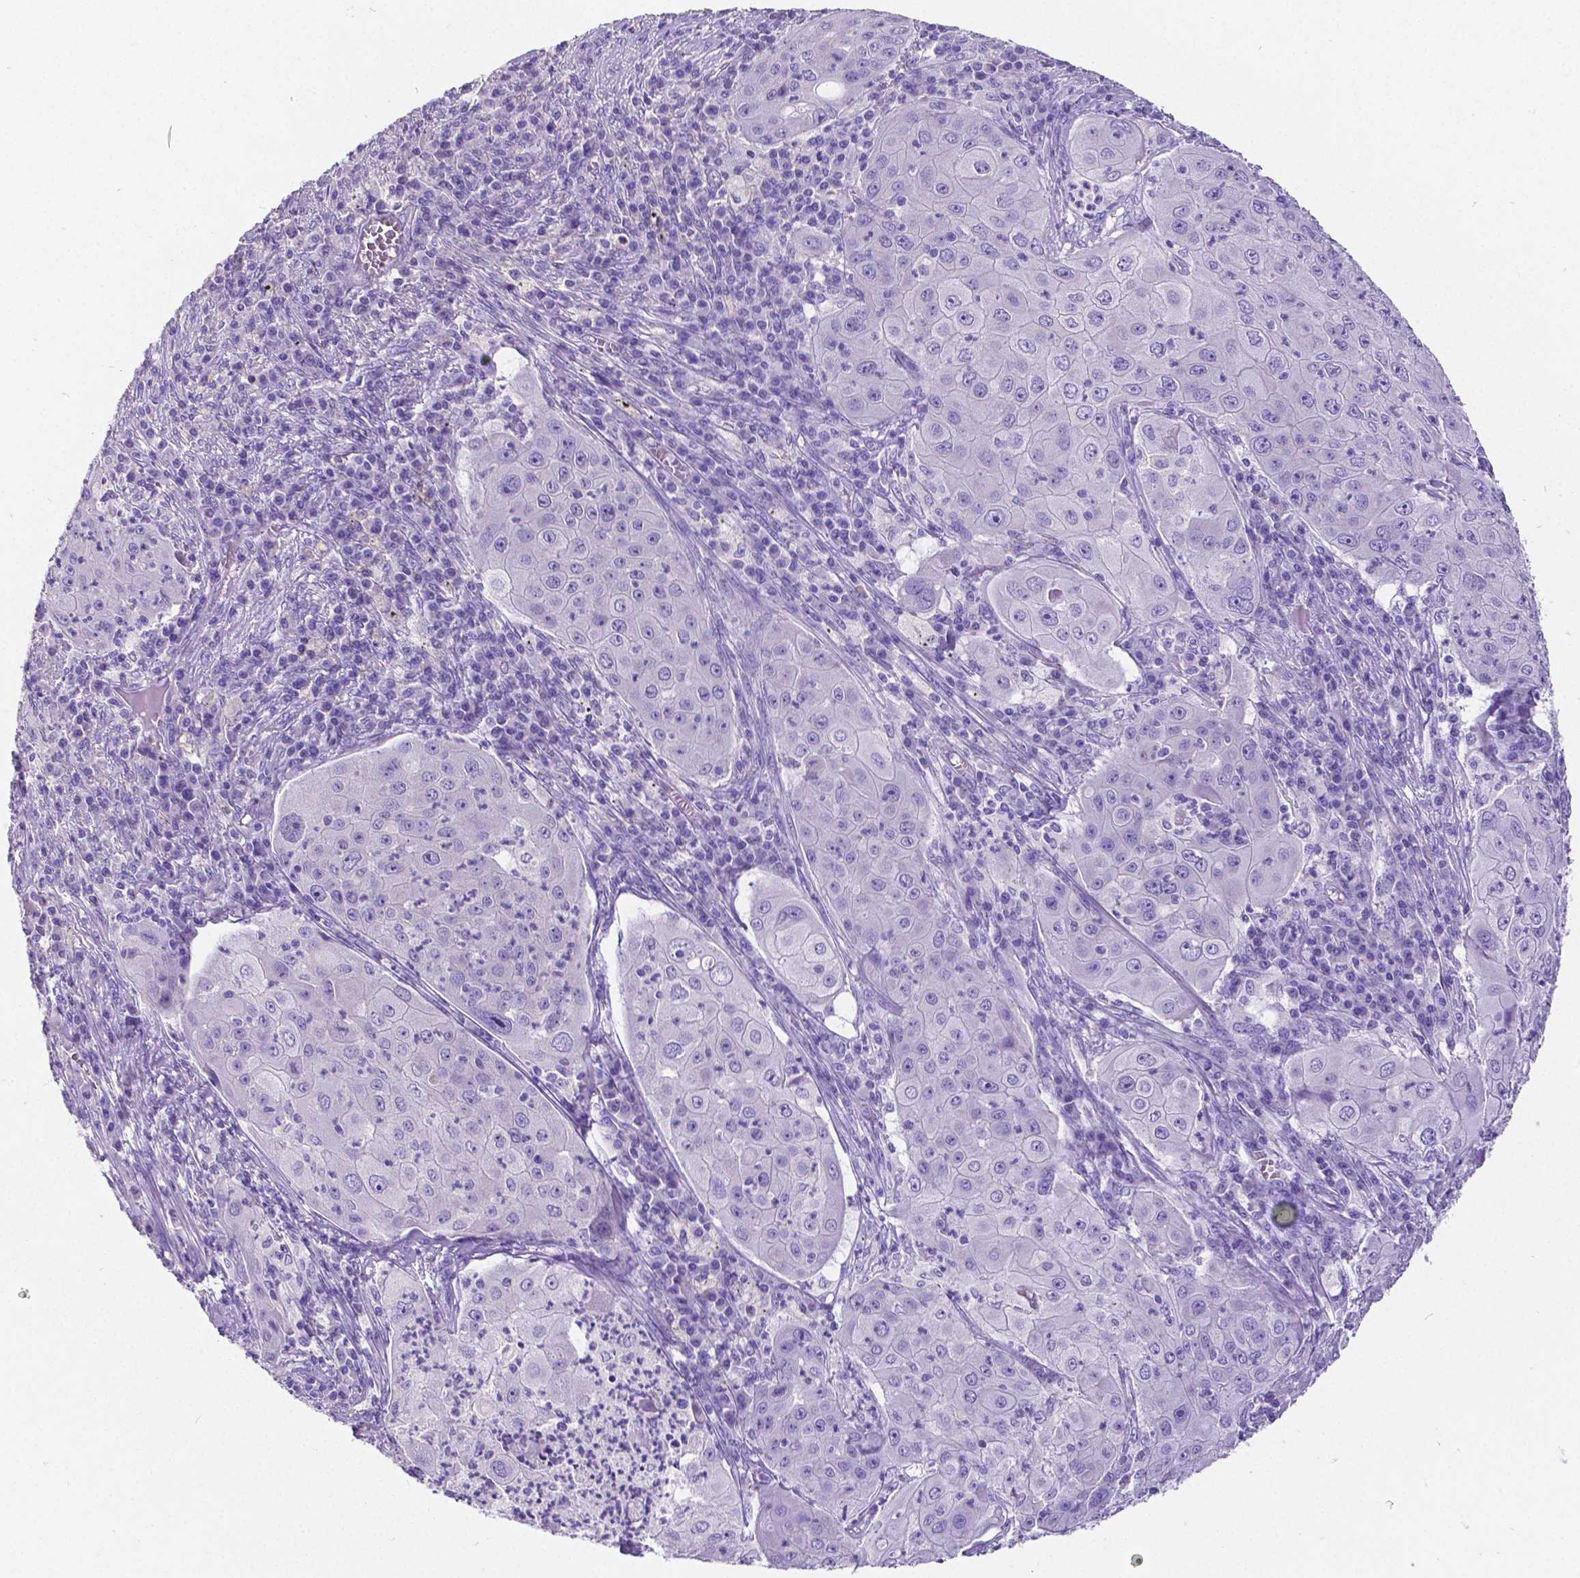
{"staining": {"intensity": "negative", "quantity": "none", "location": "none"}, "tissue": "lung cancer", "cell_type": "Tumor cells", "image_type": "cancer", "snomed": [{"axis": "morphology", "description": "Squamous cell carcinoma, NOS"}, {"axis": "topography", "description": "Lung"}], "caption": "Immunohistochemistry (IHC) photomicrograph of neoplastic tissue: human lung cancer (squamous cell carcinoma) stained with DAB (3,3'-diaminobenzidine) exhibits no significant protein positivity in tumor cells.", "gene": "SATB2", "patient": {"sex": "female", "age": 59}}